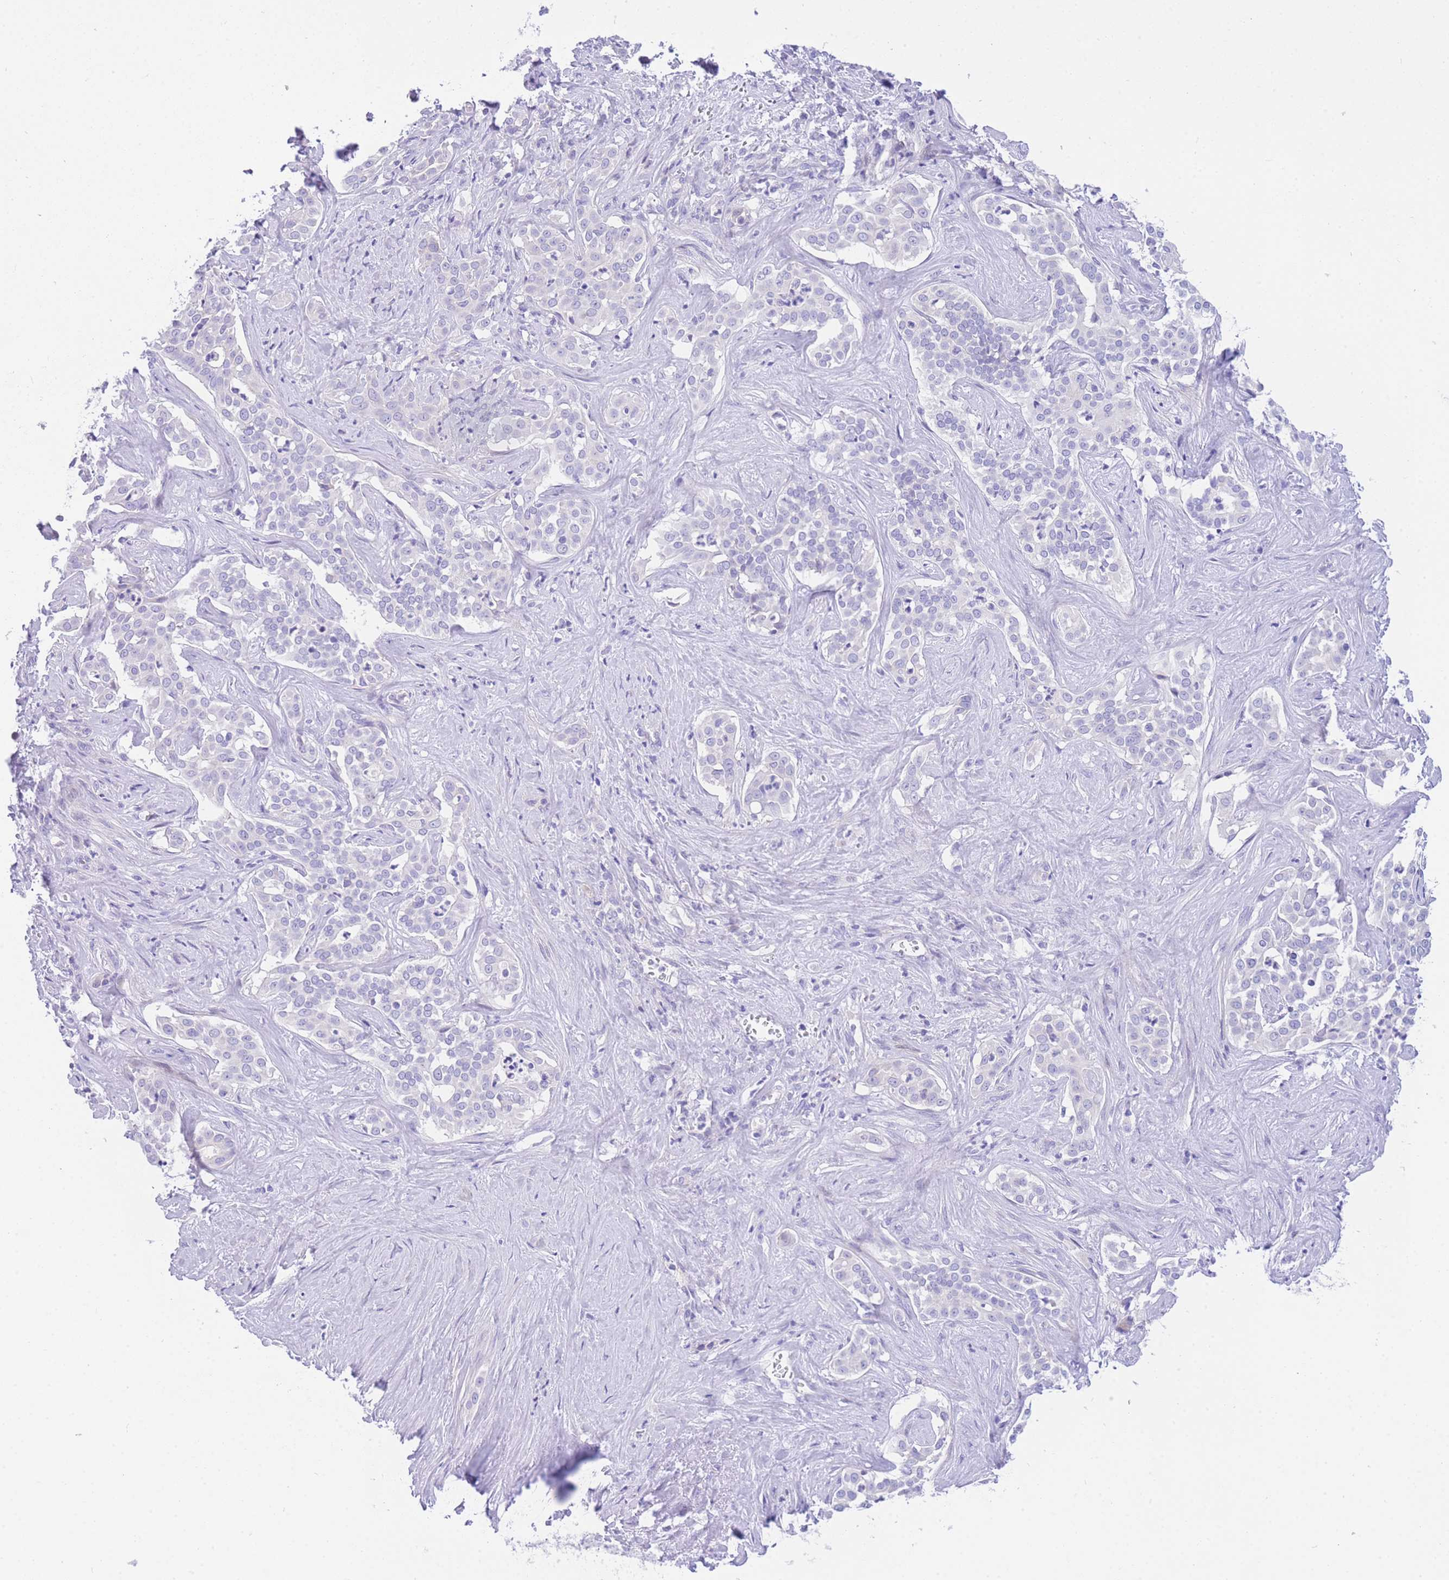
{"staining": {"intensity": "negative", "quantity": "none", "location": "none"}, "tissue": "liver cancer", "cell_type": "Tumor cells", "image_type": "cancer", "snomed": [{"axis": "morphology", "description": "Cholangiocarcinoma"}, {"axis": "topography", "description": "Liver"}], "caption": "DAB immunohistochemical staining of liver cancer displays no significant expression in tumor cells.", "gene": "TIFAB", "patient": {"sex": "male", "age": 67}}